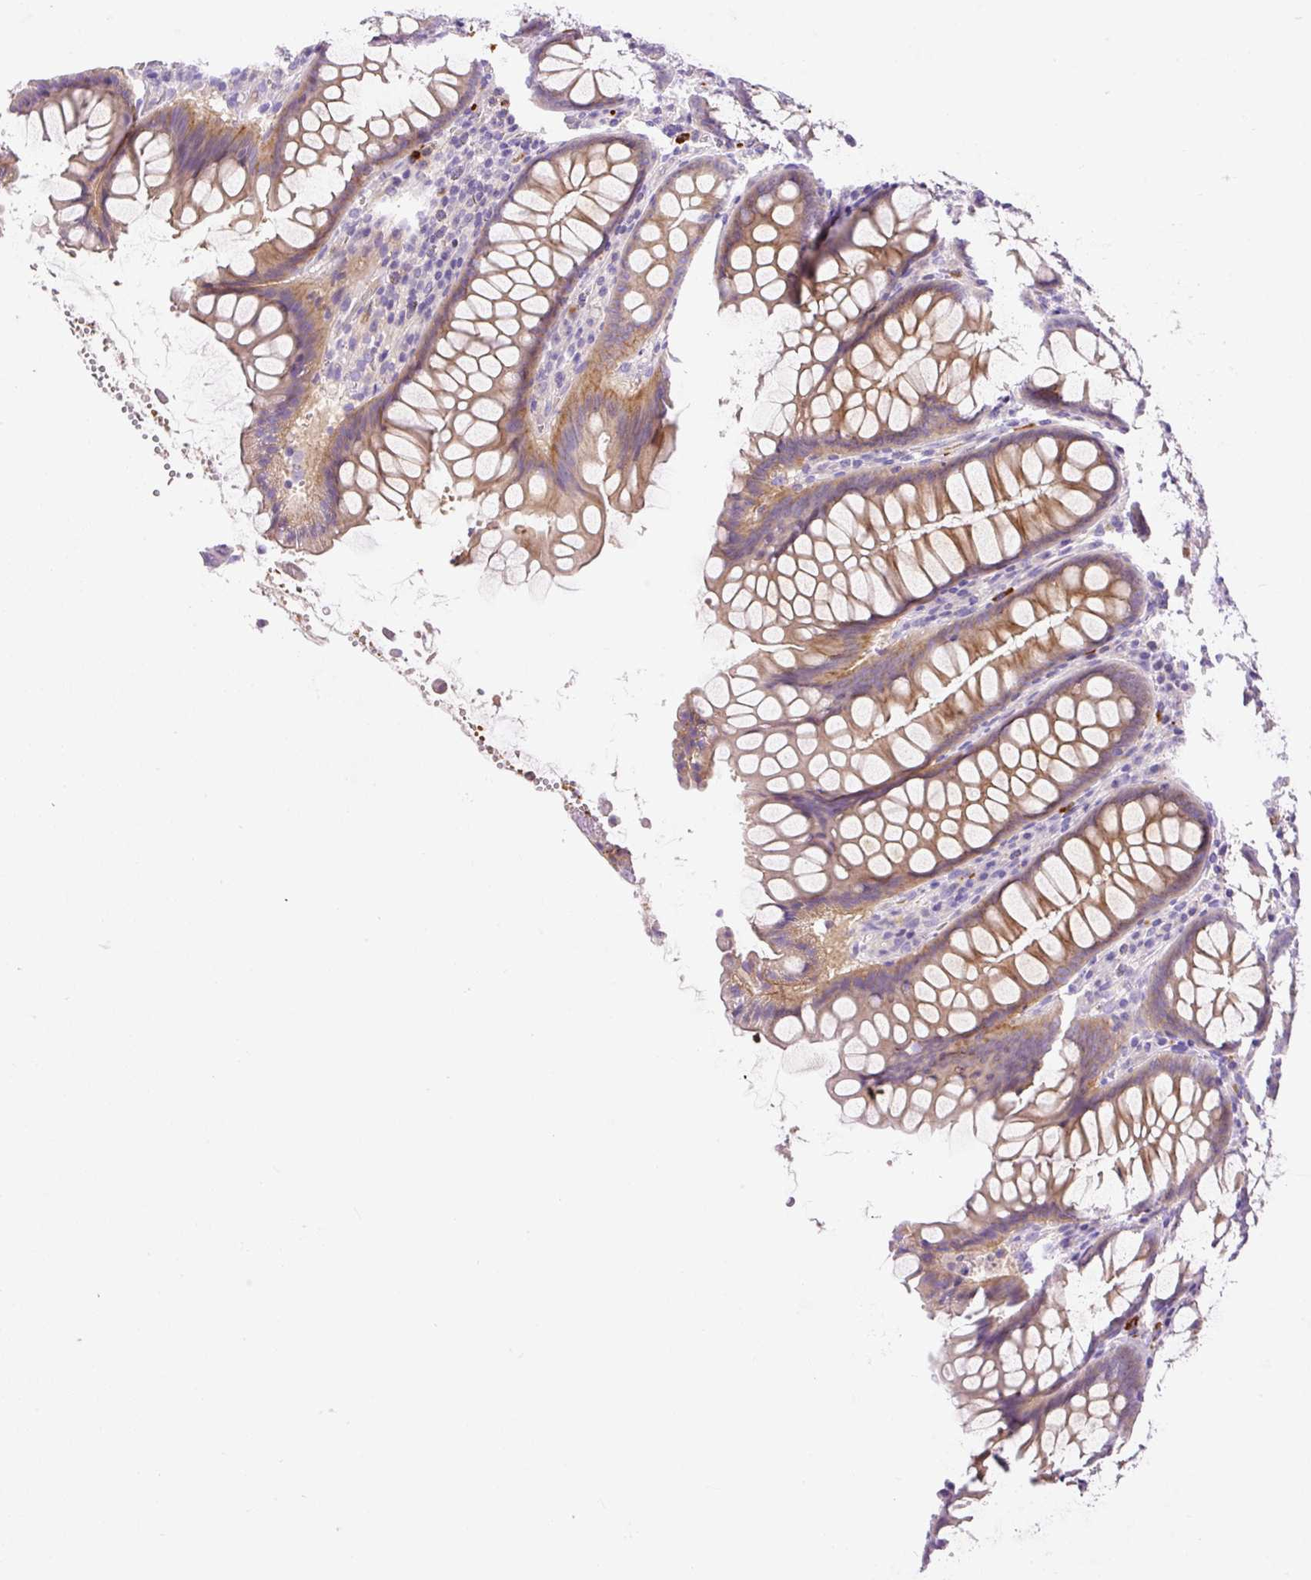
{"staining": {"intensity": "weak", "quantity": ">75%", "location": "cytoplasmic/membranous"}, "tissue": "colon", "cell_type": "Endothelial cells", "image_type": "normal", "snomed": [{"axis": "morphology", "description": "Normal tissue, NOS"}, {"axis": "topography", "description": "Colon"}], "caption": "A low amount of weak cytoplasmic/membranous staining is present in approximately >75% of endothelial cells in normal colon.", "gene": "LHFPL5", "patient": {"sex": "female", "age": 79}}